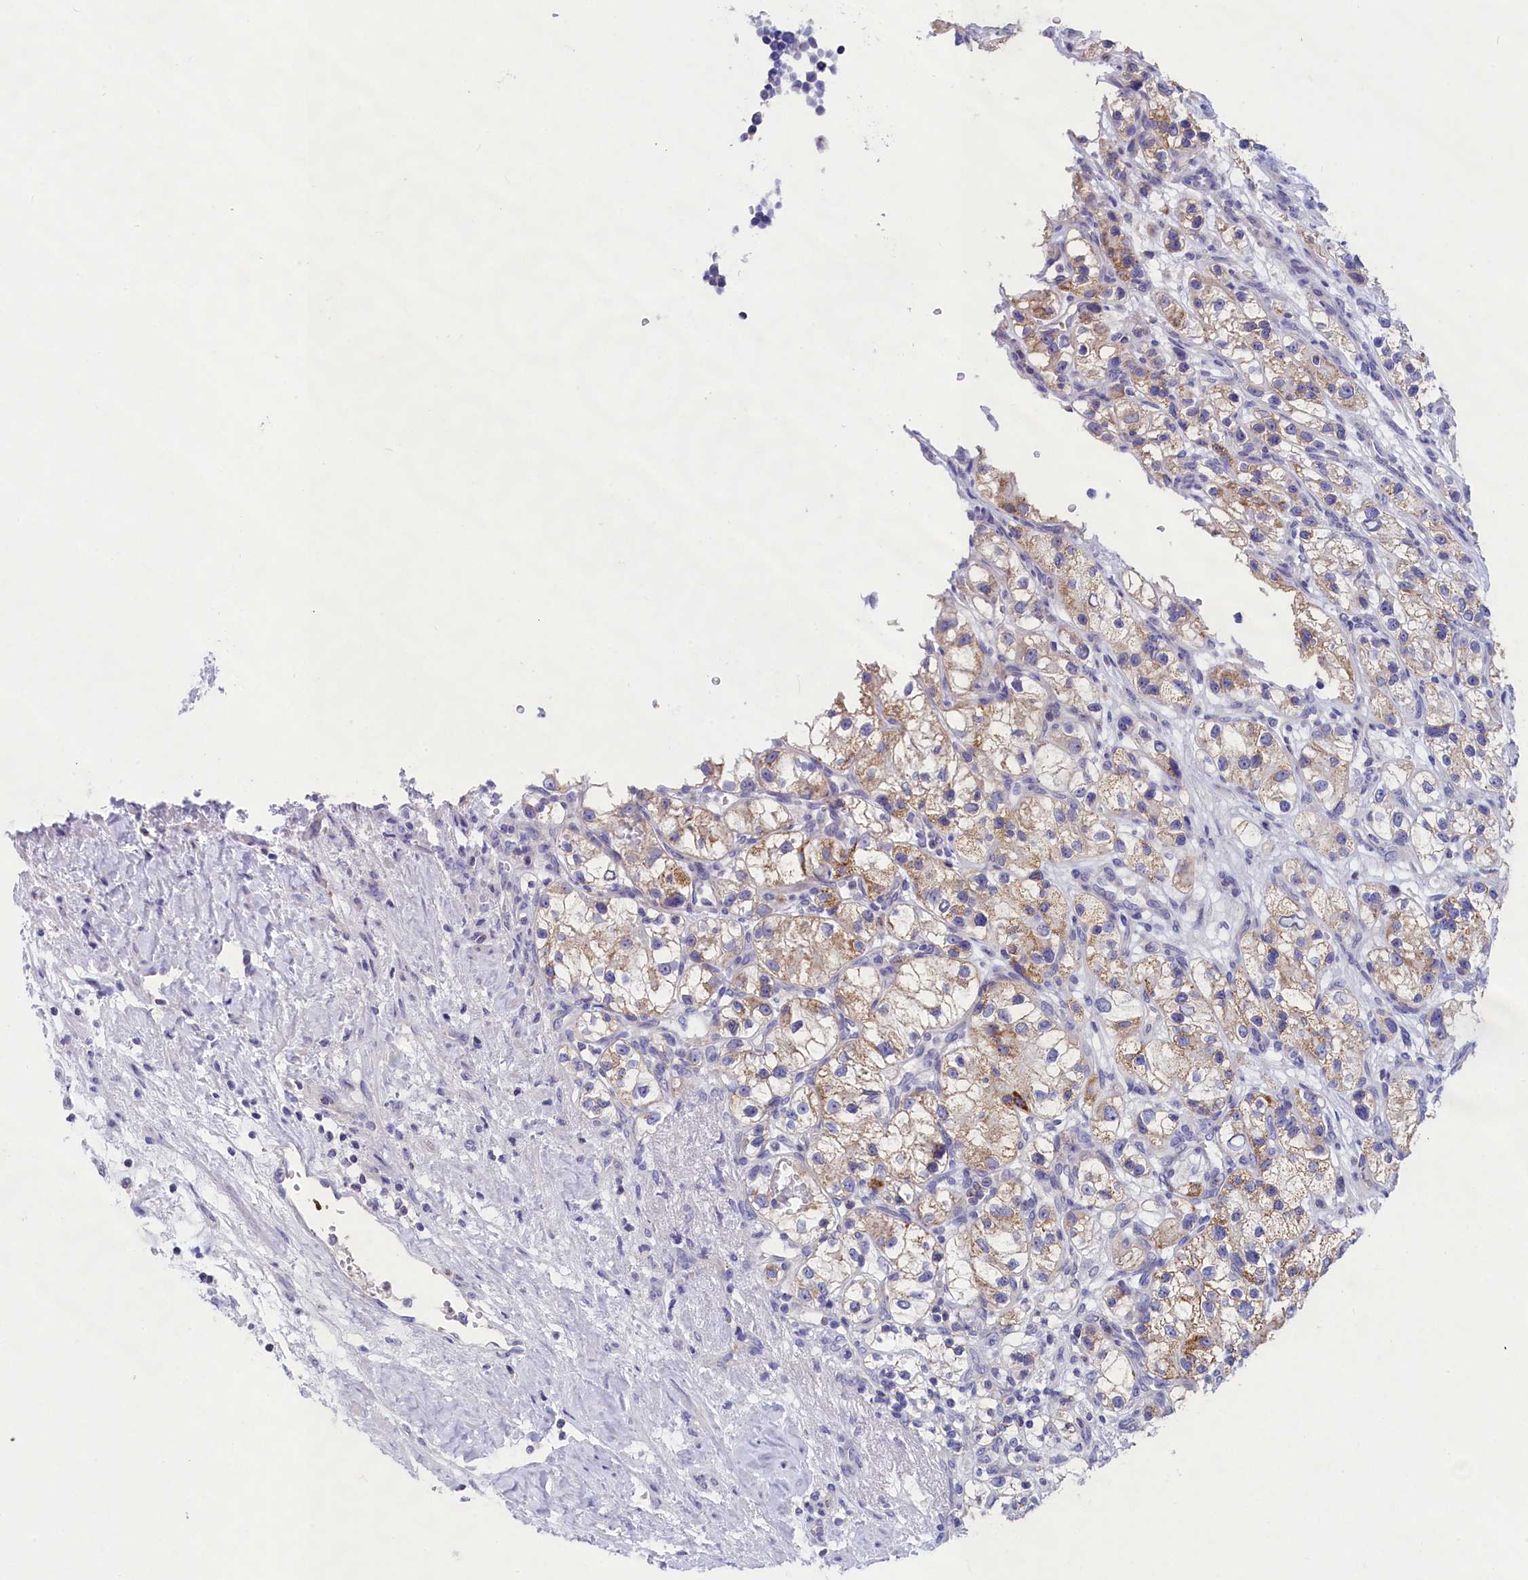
{"staining": {"intensity": "moderate", "quantity": "25%-75%", "location": "cytoplasmic/membranous"}, "tissue": "renal cancer", "cell_type": "Tumor cells", "image_type": "cancer", "snomed": [{"axis": "morphology", "description": "Adenocarcinoma, NOS"}, {"axis": "topography", "description": "Kidney"}], "caption": "Moderate cytoplasmic/membranous staining for a protein is identified in approximately 25%-75% of tumor cells of renal adenocarcinoma using immunohistochemistry.", "gene": "PRDM12", "patient": {"sex": "female", "age": 57}}